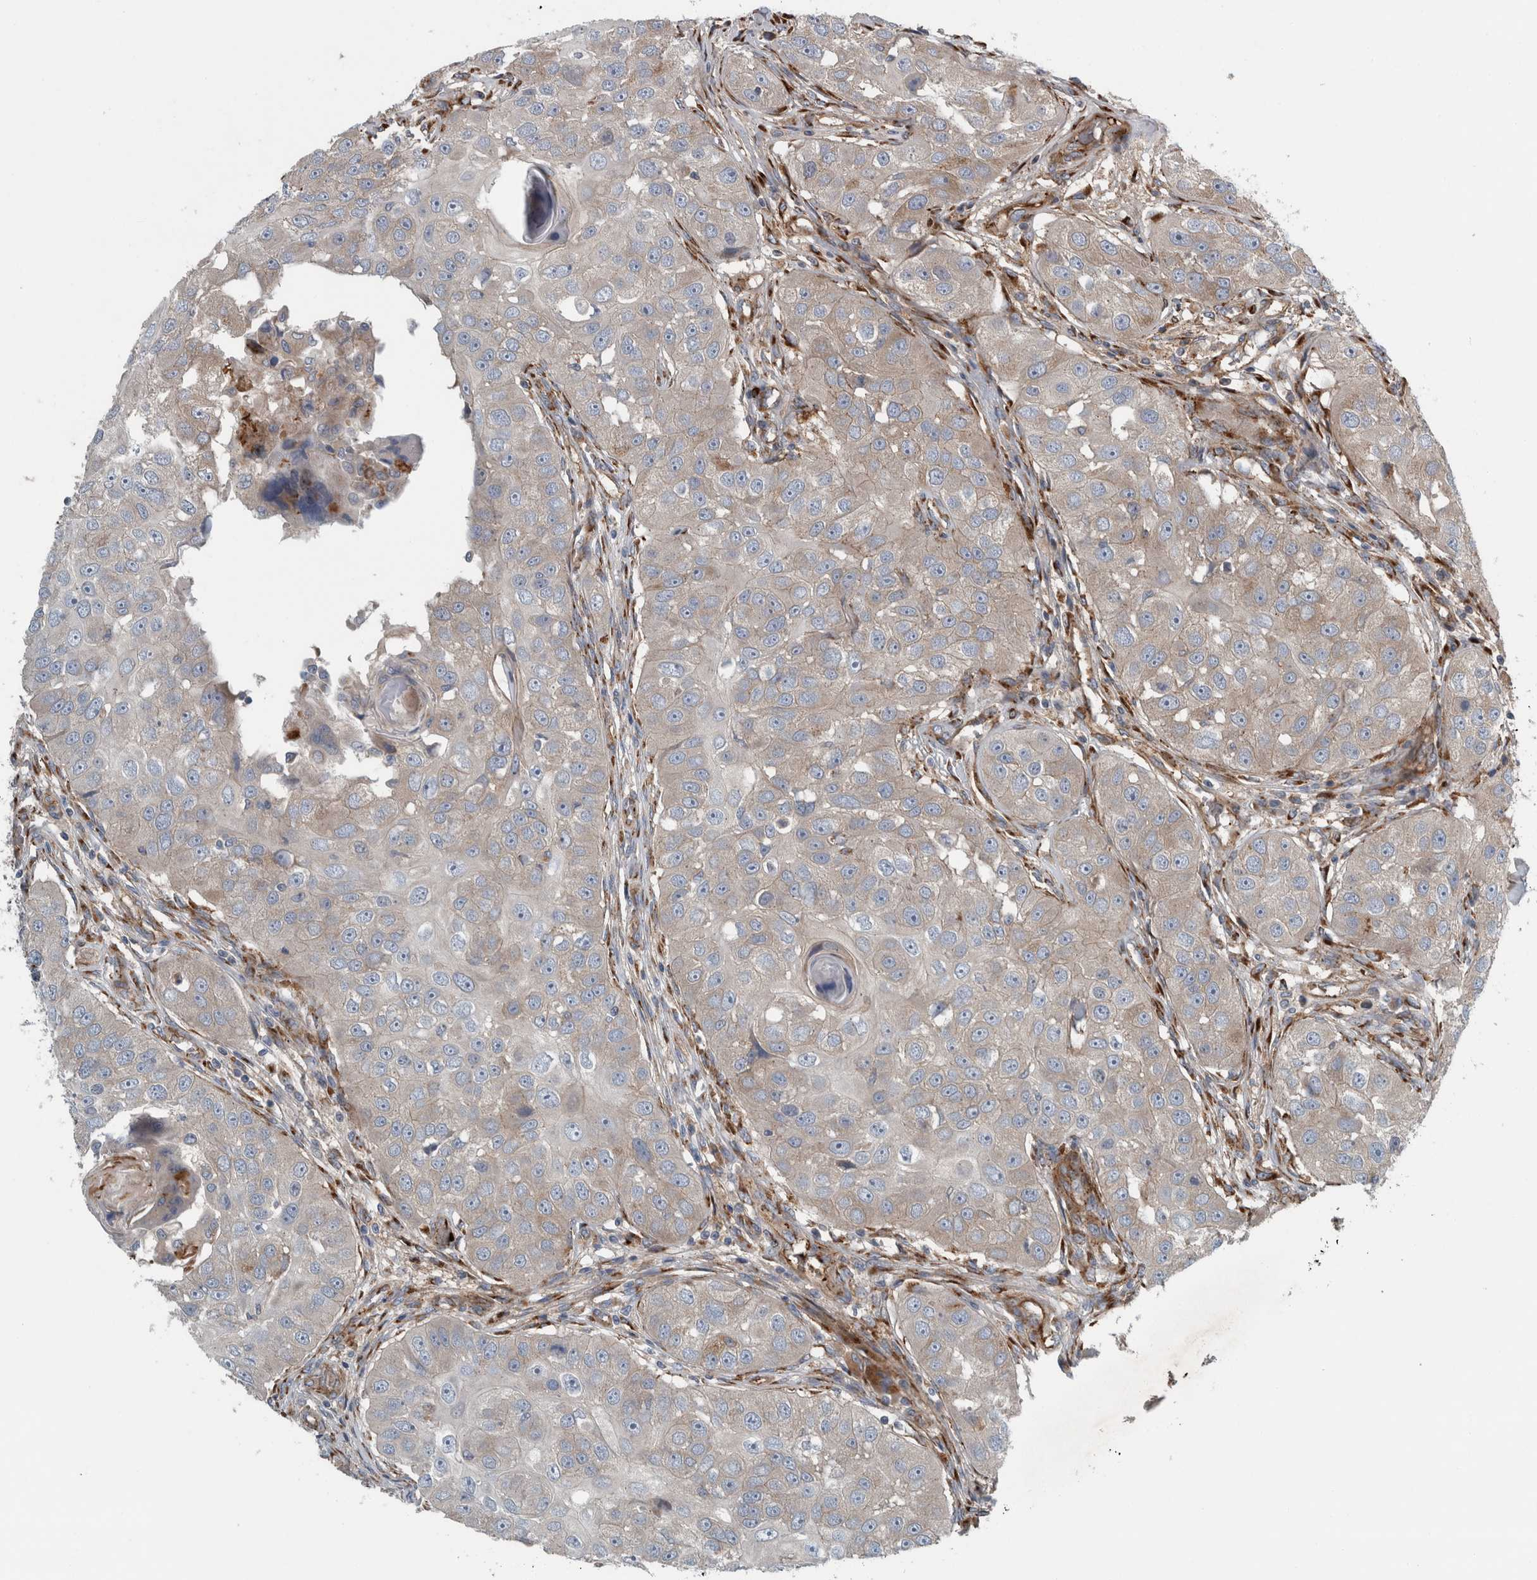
{"staining": {"intensity": "moderate", "quantity": "25%-75%", "location": "cytoplasmic/membranous"}, "tissue": "head and neck cancer", "cell_type": "Tumor cells", "image_type": "cancer", "snomed": [{"axis": "morphology", "description": "Normal tissue, NOS"}, {"axis": "morphology", "description": "Squamous cell carcinoma, NOS"}, {"axis": "topography", "description": "Skeletal muscle"}, {"axis": "topography", "description": "Head-Neck"}], "caption": "Immunohistochemistry photomicrograph of neoplastic tissue: head and neck squamous cell carcinoma stained using IHC displays medium levels of moderate protein expression localized specifically in the cytoplasmic/membranous of tumor cells, appearing as a cytoplasmic/membranous brown color.", "gene": "GLT8D2", "patient": {"sex": "male", "age": 51}}